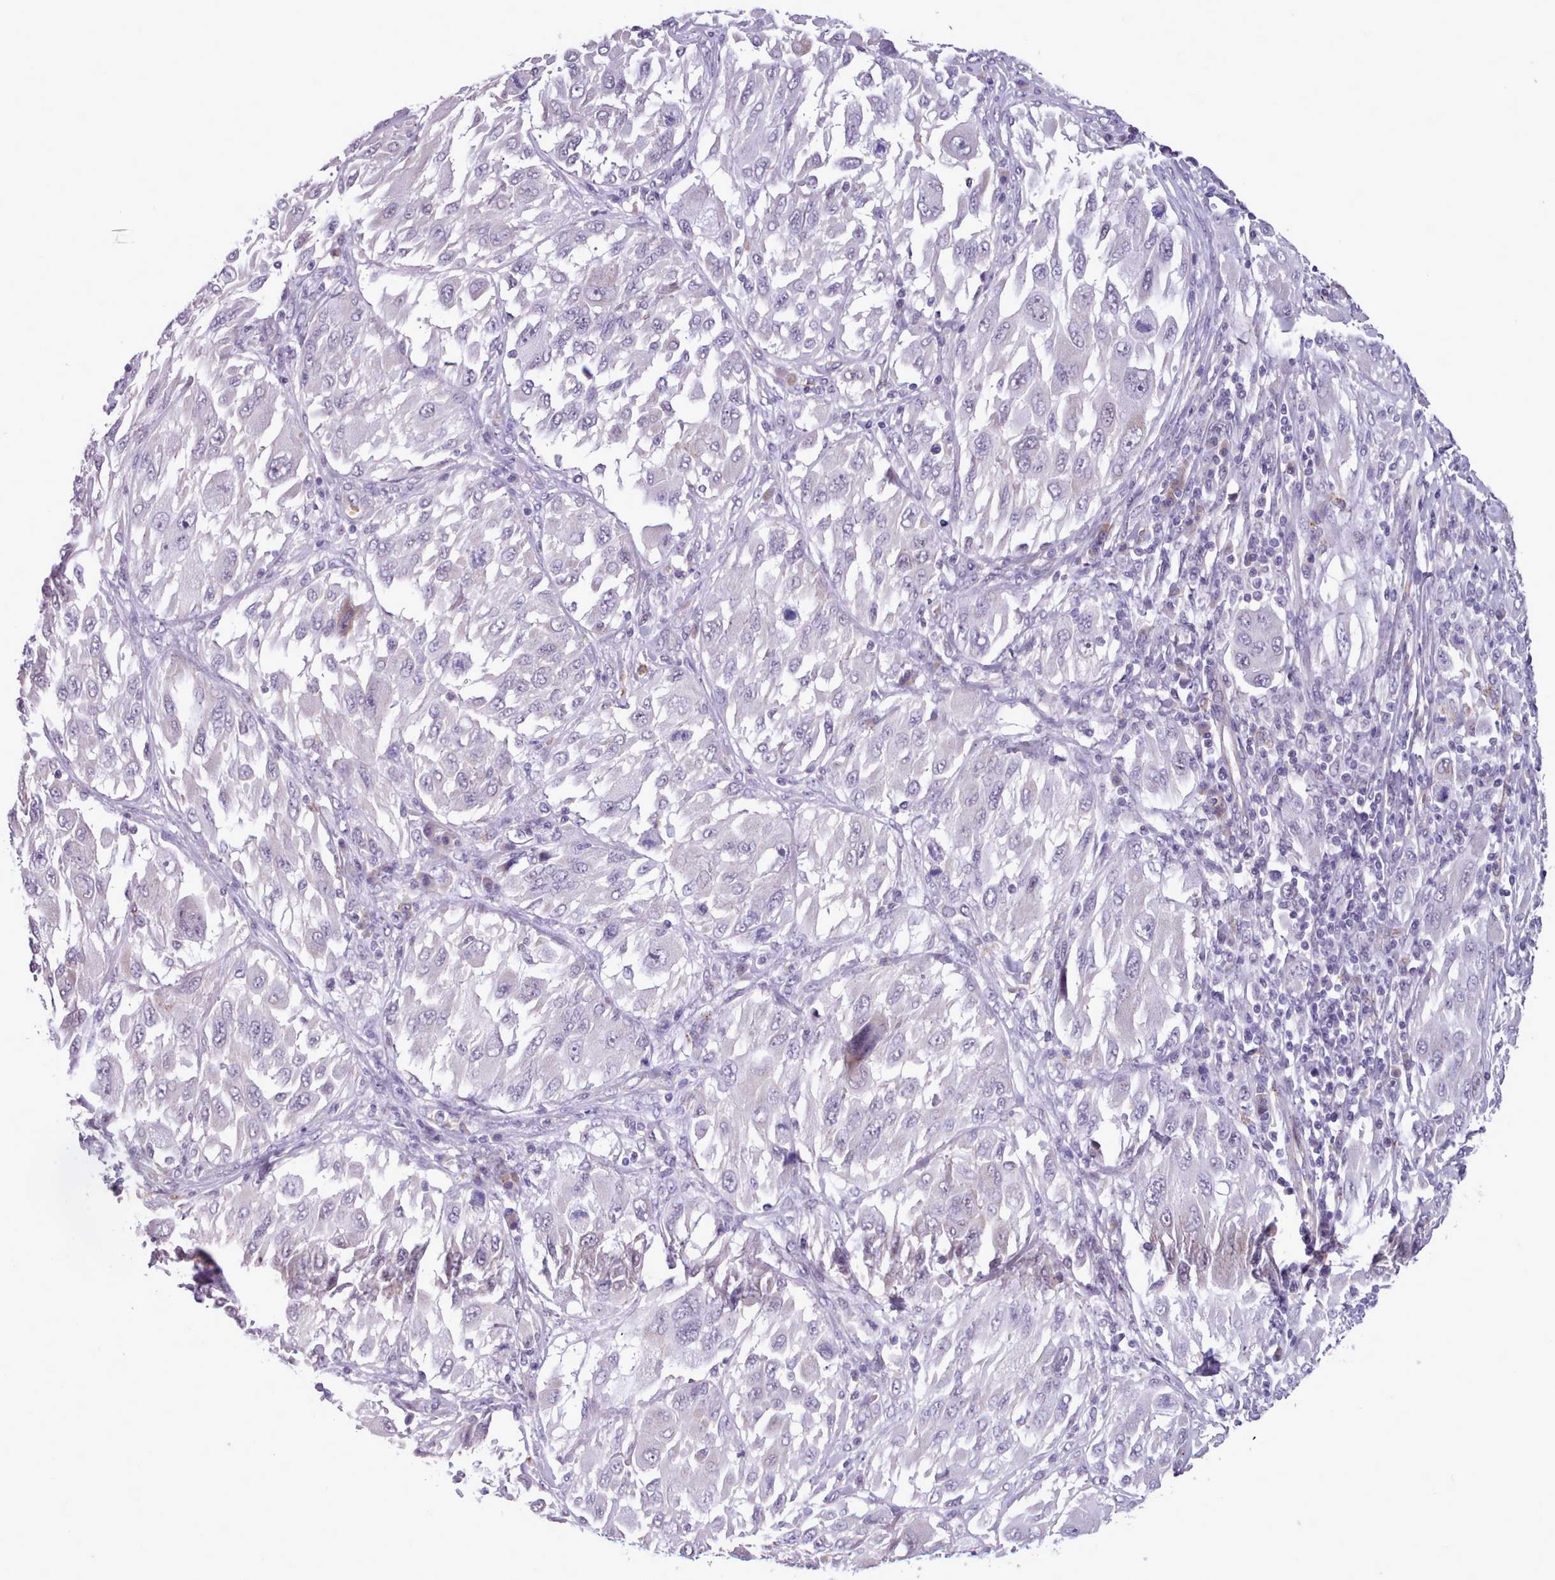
{"staining": {"intensity": "negative", "quantity": "none", "location": "none"}, "tissue": "melanoma", "cell_type": "Tumor cells", "image_type": "cancer", "snomed": [{"axis": "morphology", "description": "Malignant melanoma, NOS"}, {"axis": "topography", "description": "Skin"}], "caption": "IHC of human malignant melanoma reveals no staining in tumor cells. The staining was performed using DAB (3,3'-diaminobenzidine) to visualize the protein expression in brown, while the nuclei were stained in blue with hematoxylin (Magnification: 20x).", "gene": "KCTD16", "patient": {"sex": "female", "age": 91}}